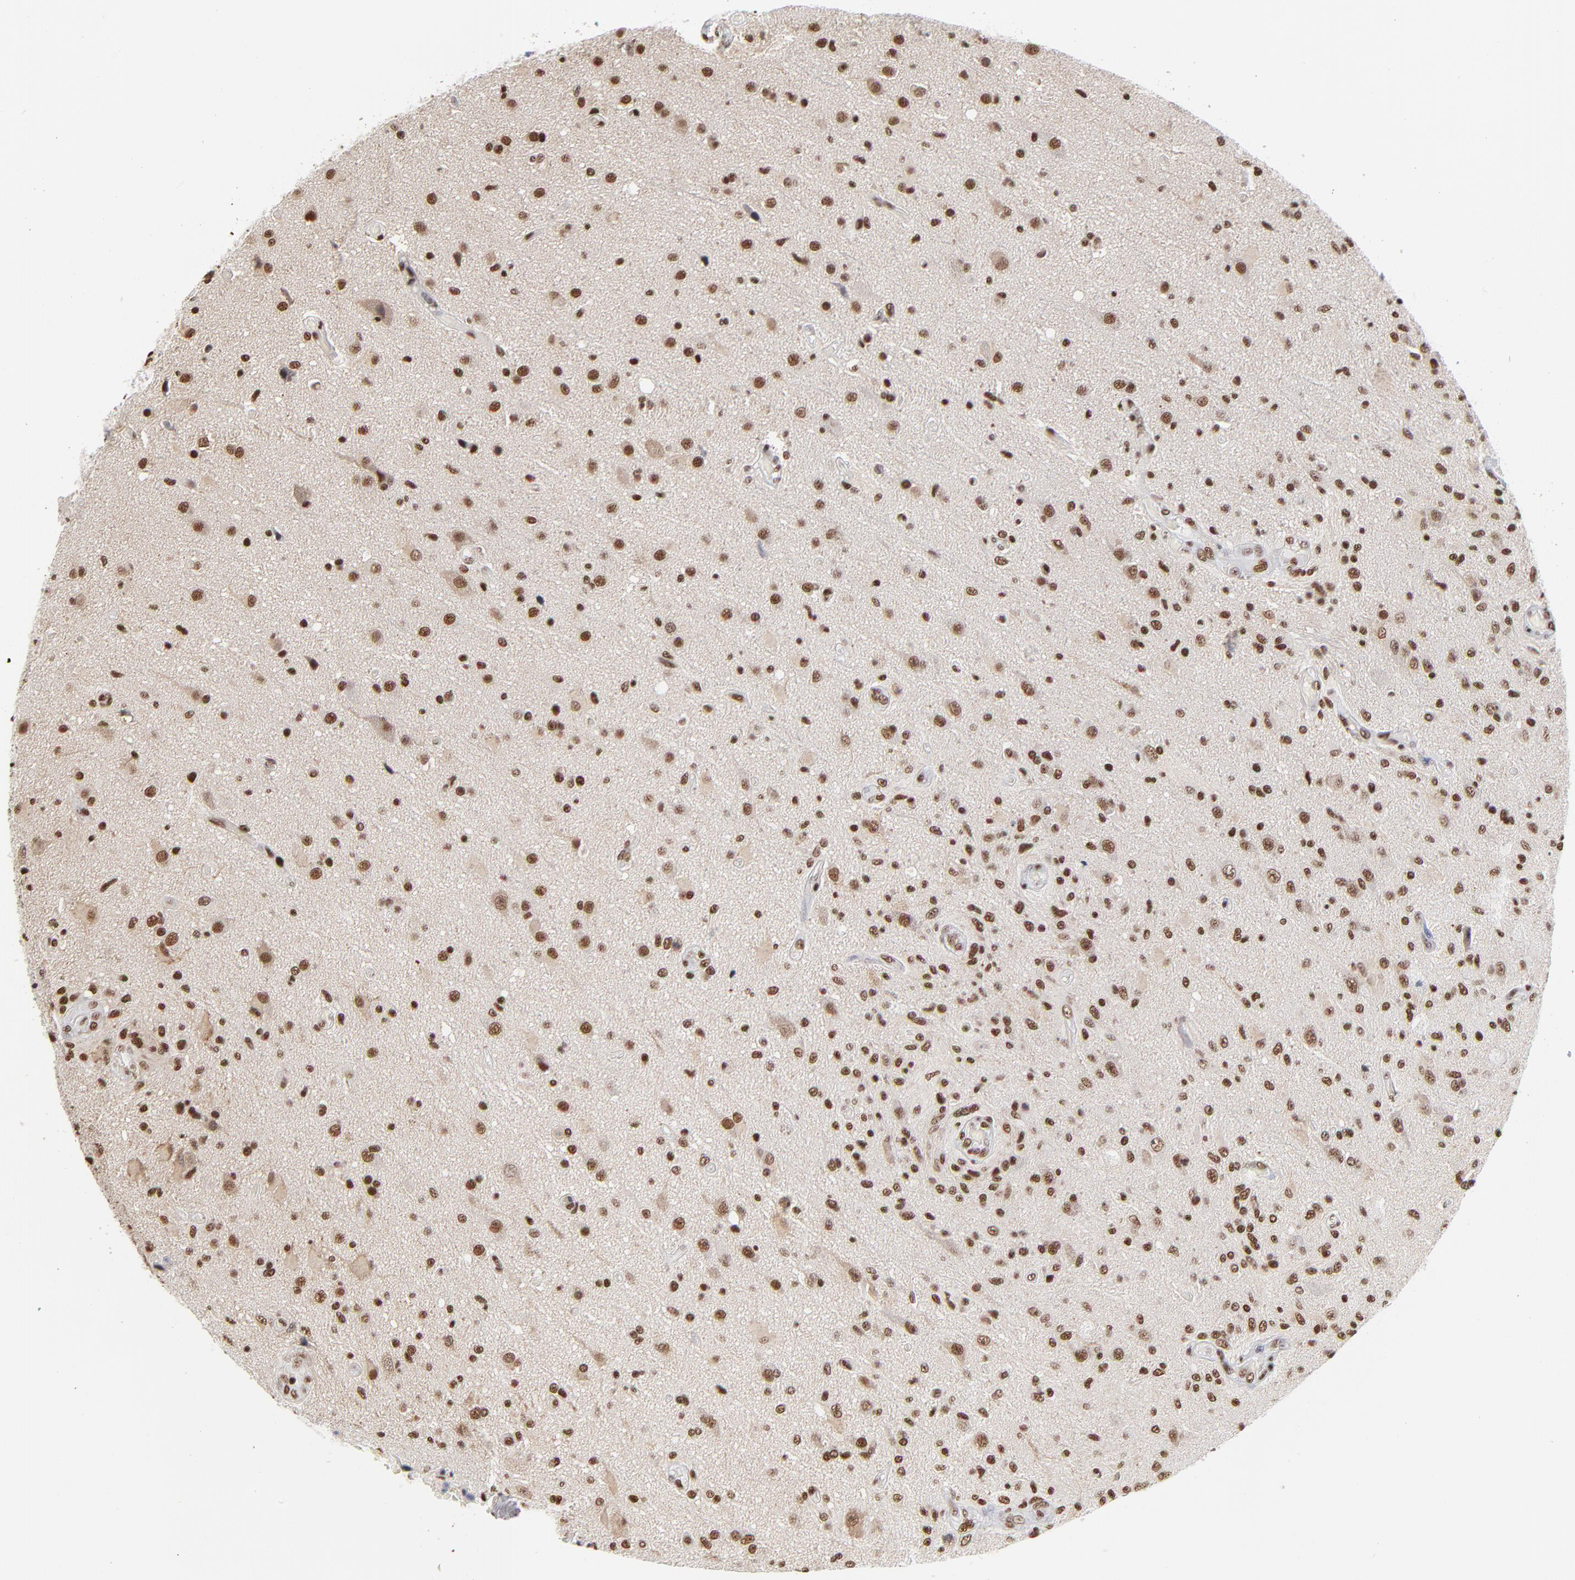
{"staining": {"intensity": "strong", "quantity": ">75%", "location": "nuclear"}, "tissue": "glioma", "cell_type": "Tumor cells", "image_type": "cancer", "snomed": [{"axis": "morphology", "description": "Normal tissue, NOS"}, {"axis": "morphology", "description": "Glioma, malignant, High grade"}, {"axis": "topography", "description": "Cerebral cortex"}], "caption": "Glioma stained with a brown dye displays strong nuclear positive positivity in about >75% of tumor cells.", "gene": "CREB1", "patient": {"sex": "male", "age": 77}}